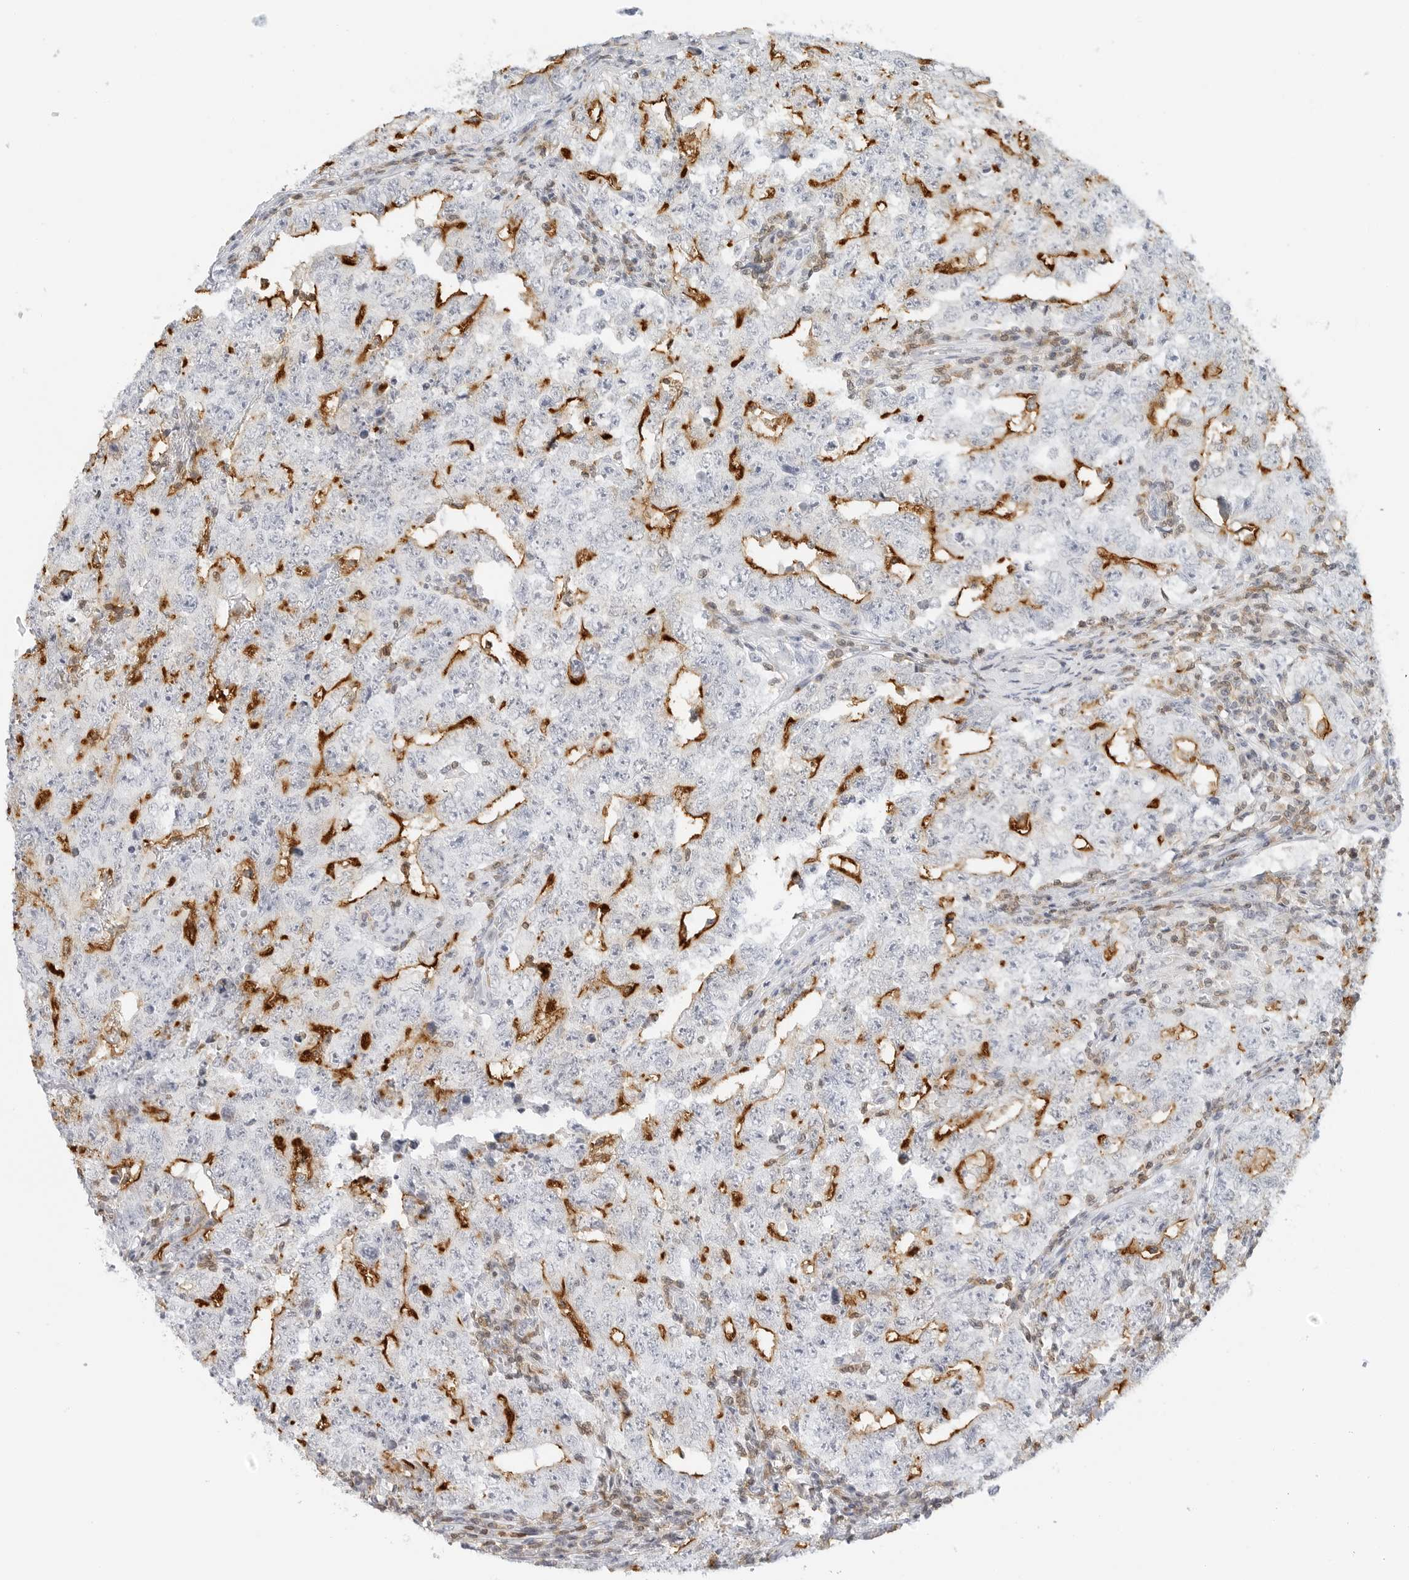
{"staining": {"intensity": "strong", "quantity": "25%-75%", "location": "cytoplasmic/membranous"}, "tissue": "testis cancer", "cell_type": "Tumor cells", "image_type": "cancer", "snomed": [{"axis": "morphology", "description": "Carcinoma, Embryonal, NOS"}, {"axis": "topography", "description": "Testis"}], "caption": "Embryonal carcinoma (testis) tissue demonstrates strong cytoplasmic/membranous expression in approximately 25%-75% of tumor cells", "gene": "SLC9A3R1", "patient": {"sex": "male", "age": 26}}